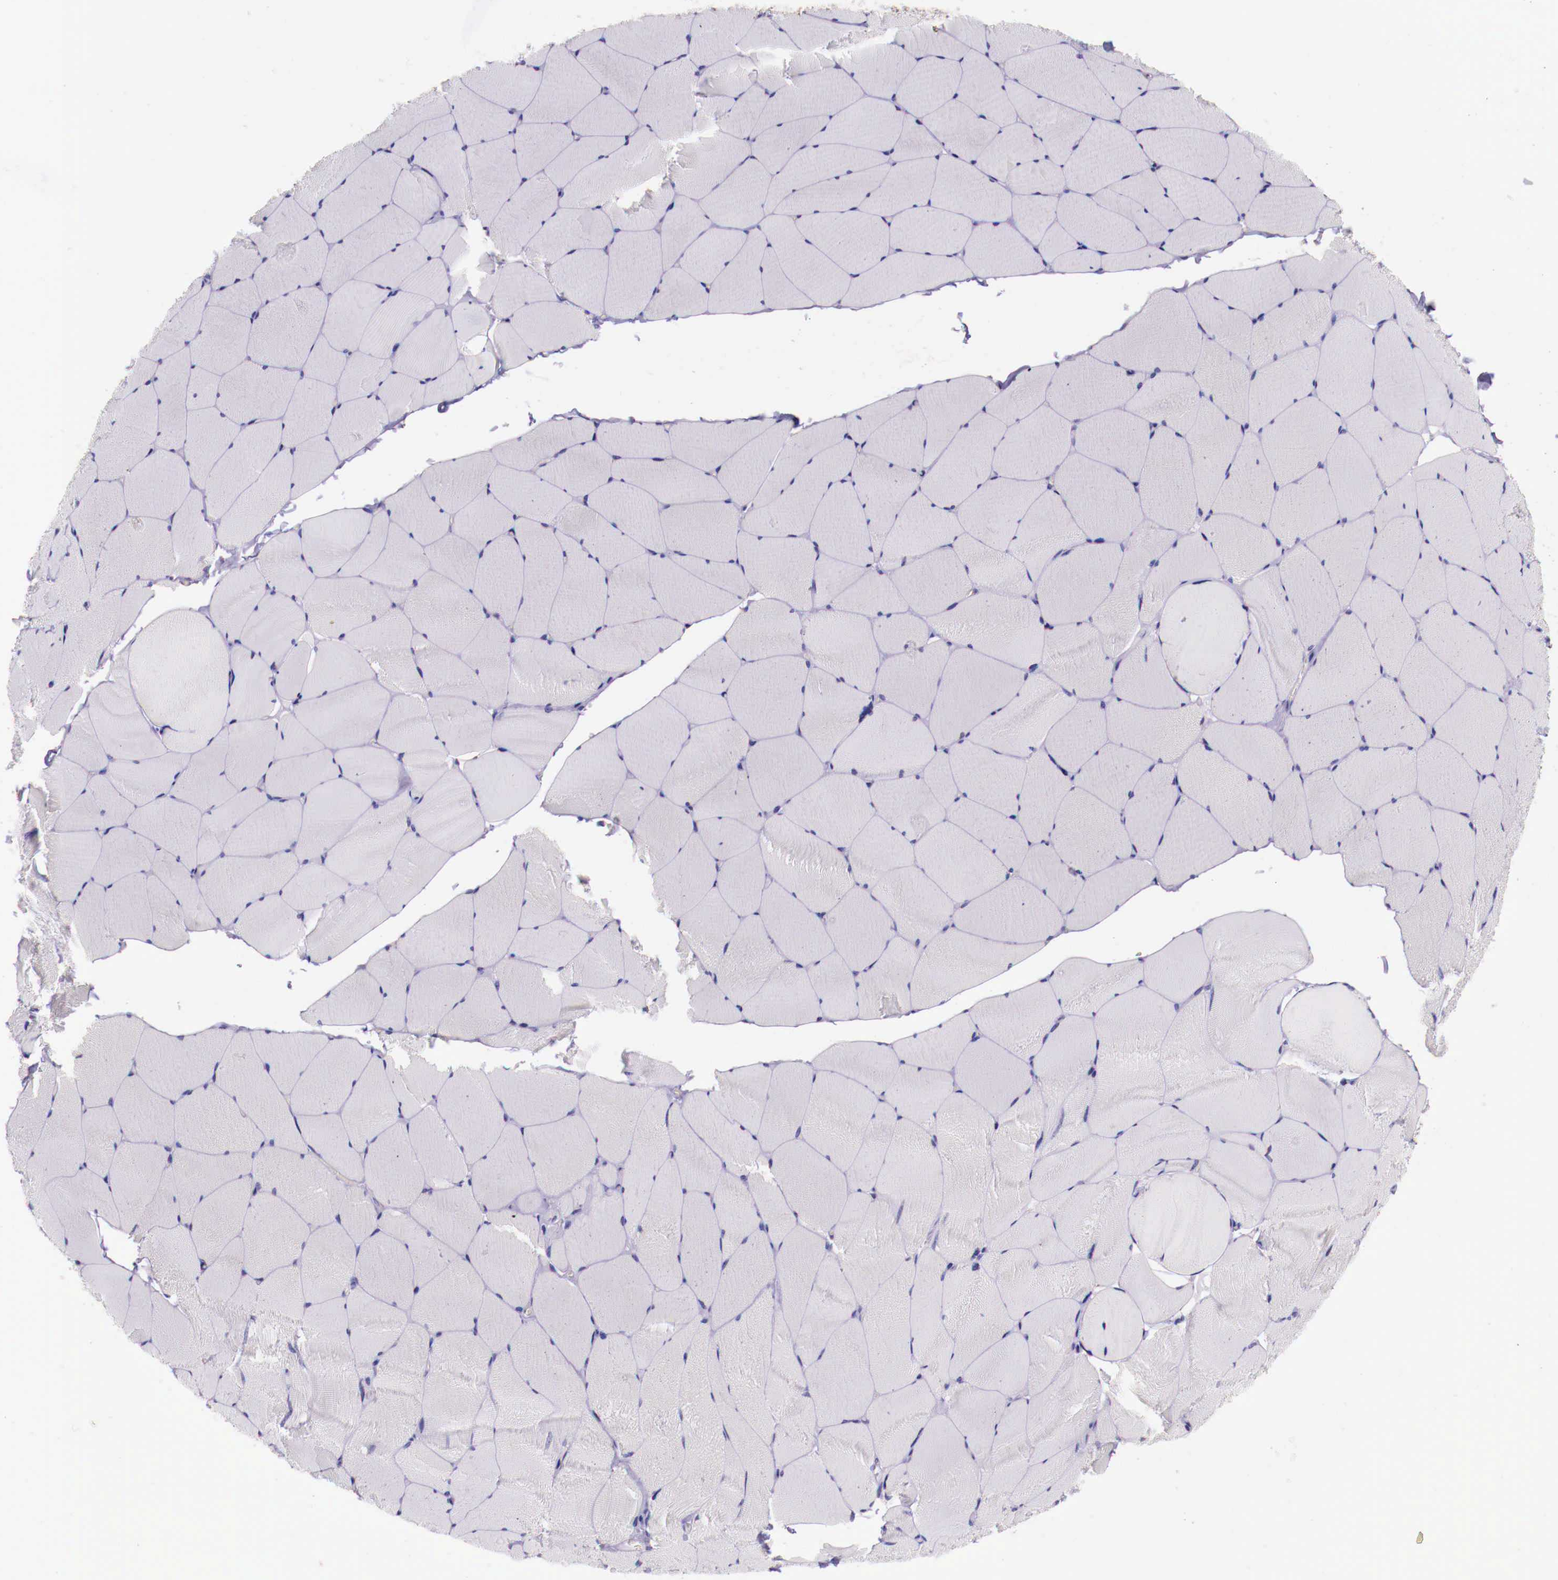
{"staining": {"intensity": "negative", "quantity": "none", "location": "none"}, "tissue": "skeletal muscle", "cell_type": "Myocytes", "image_type": "normal", "snomed": [{"axis": "morphology", "description": "Normal tissue, NOS"}, {"axis": "topography", "description": "Skeletal muscle"}, {"axis": "topography", "description": "Salivary gland"}], "caption": "High power microscopy micrograph of an IHC micrograph of benign skeletal muscle, revealing no significant positivity in myocytes. The staining was performed using DAB (3,3'-diaminobenzidine) to visualize the protein expression in brown, while the nuclei were stained in blue with hematoxylin (Magnification: 20x).", "gene": "GRIPAP1", "patient": {"sex": "male", "age": 62}}